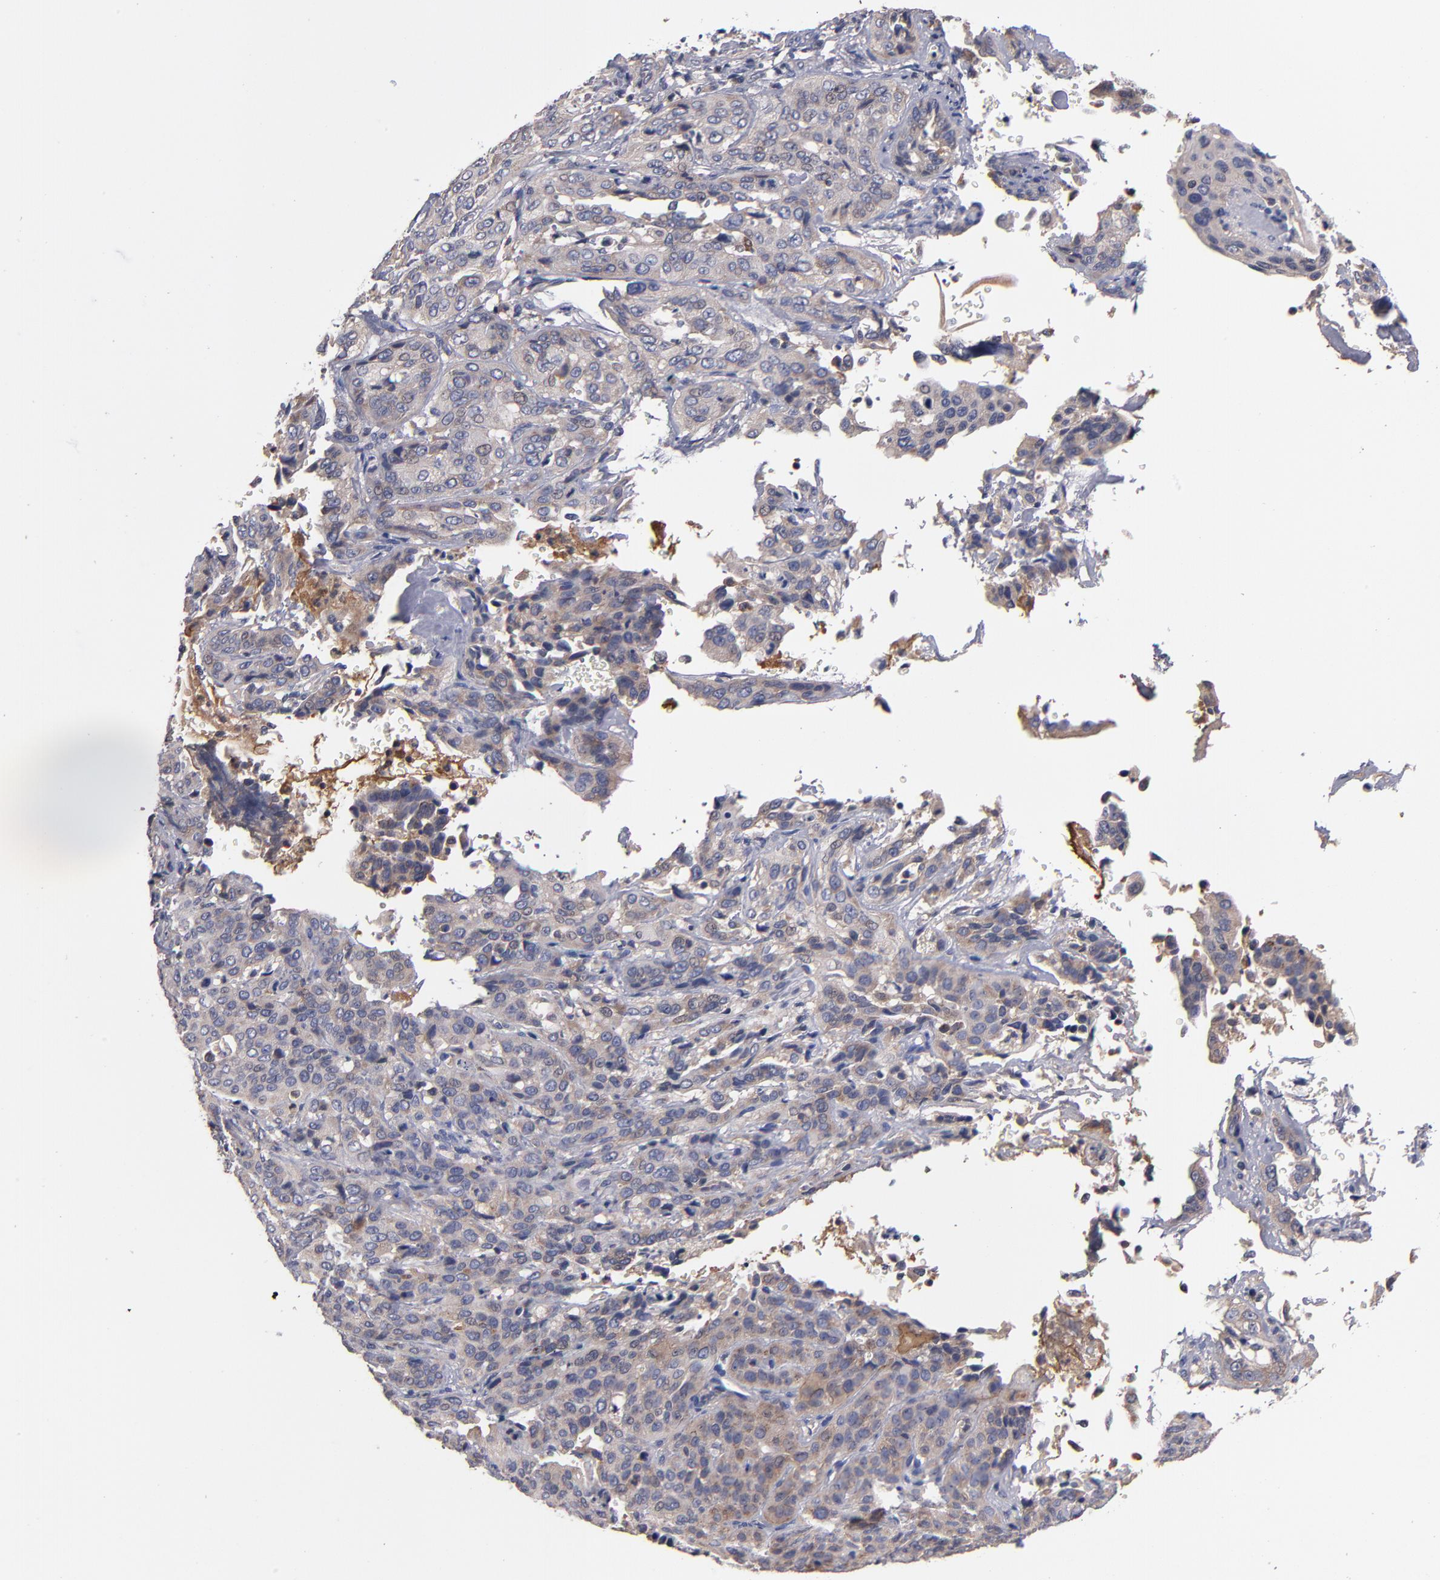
{"staining": {"intensity": "weak", "quantity": "25%-75%", "location": "cytoplasmic/membranous"}, "tissue": "cervical cancer", "cell_type": "Tumor cells", "image_type": "cancer", "snomed": [{"axis": "morphology", "description": "Squamous cell carcinoma, NOS"}, {"axis": "topography", "description": "Cervix"}], "caption": "IHC (DAB (3,3'-diaminobenzidine)) staining of squamous cell carcinoma (cervical) displays weak cytoplasmic/membranous protein expression in about 25%-75% of tumor cells.", "gene": "DACT1", "patient": {"sex": "female", "age": 41}}